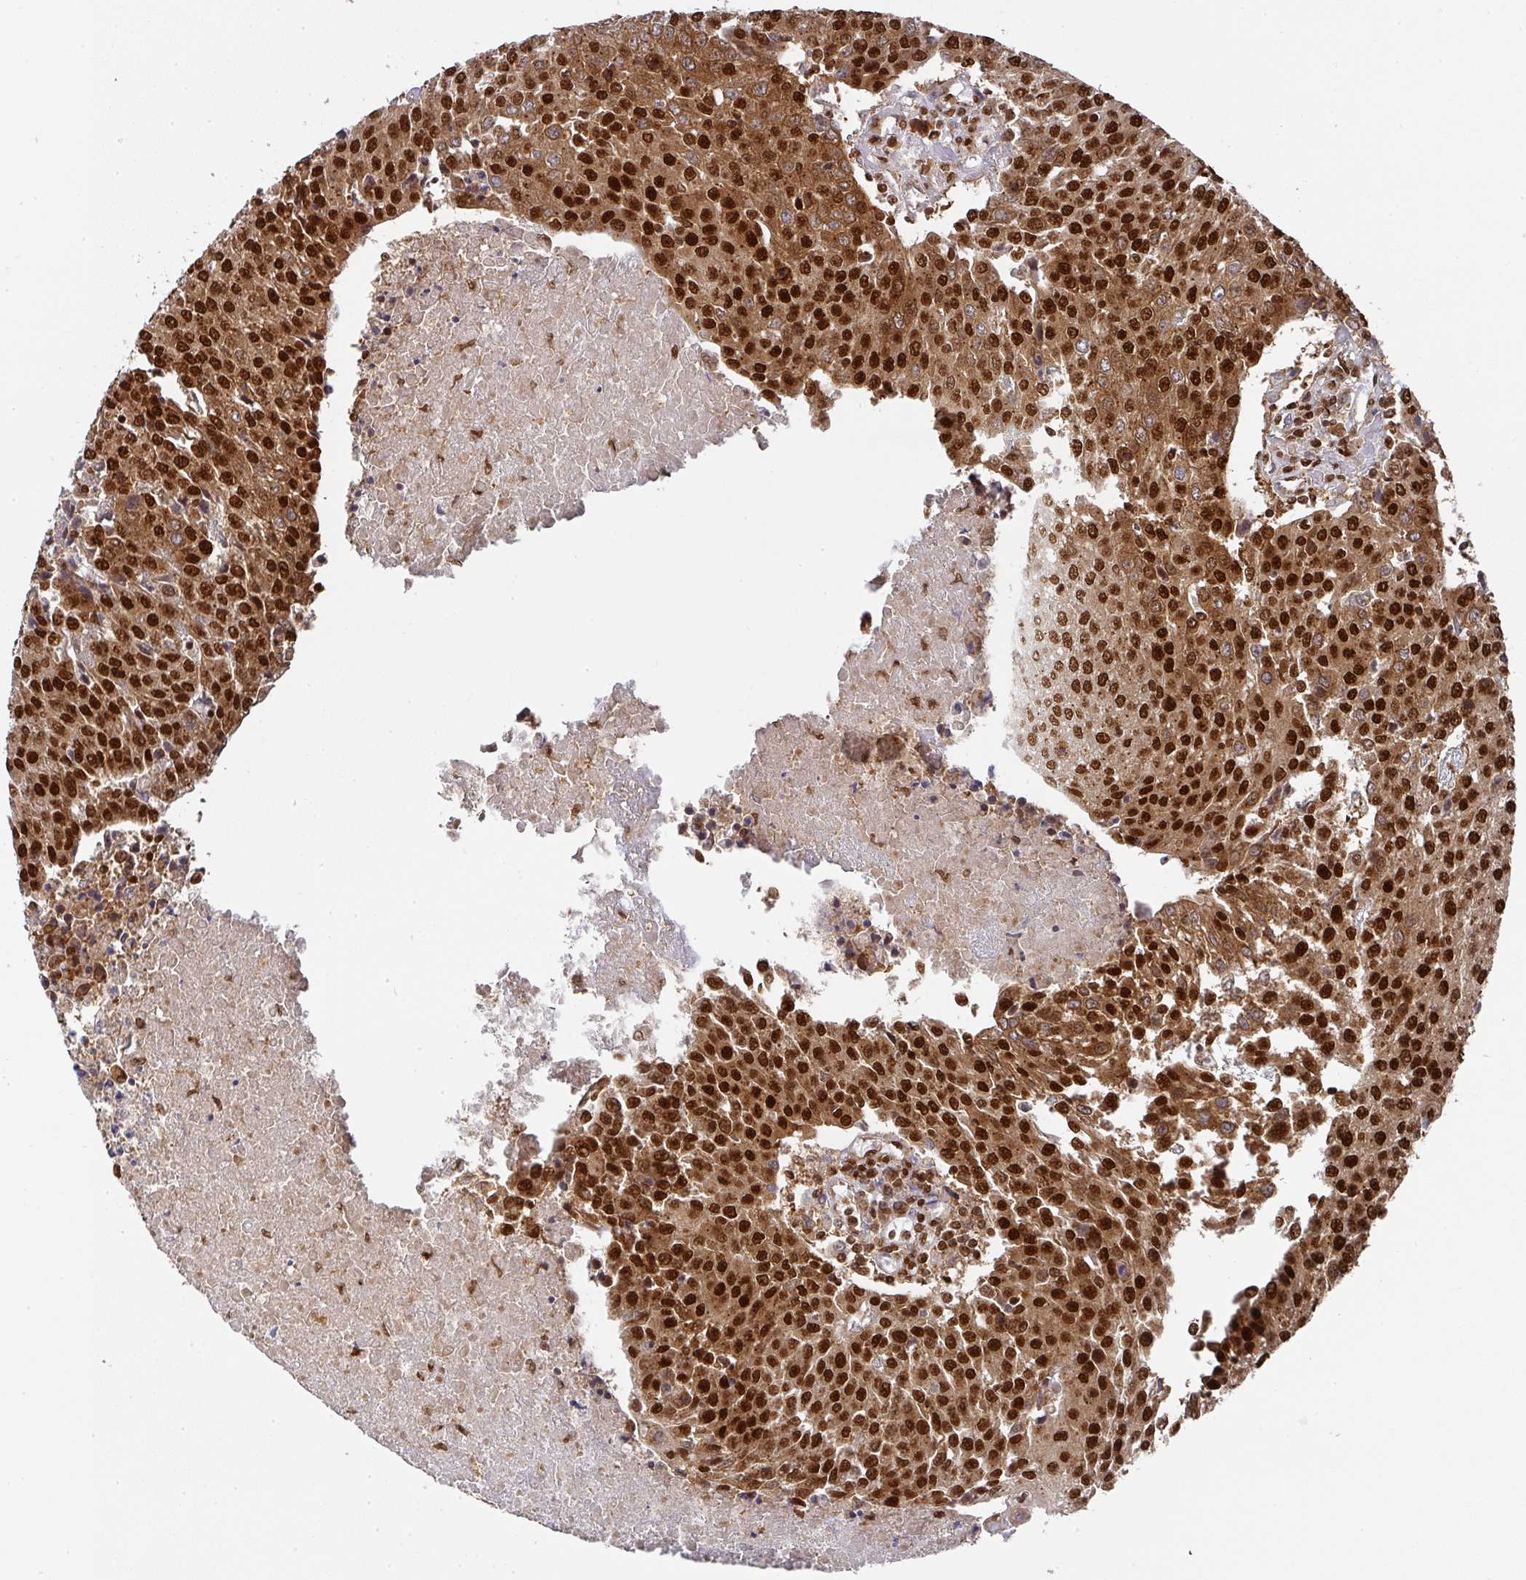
{"staining": {"intensity": "strong", "quantity": ">75%", "location": "cytoplasmic/membranous,nuclear"}, "tissue": "urothelial cancer", "cell_type": "Tumor cells", "image_type": "cancer", "snomed": [{"axis": "morphology", "description": "Urothelial carcinoma, High grade"}, {"axis": "topography", "description": "Urinary bladder"}], "caption": "High-grade urothelial carcinoma stained with a brown dye exhibits strong cytoplasmic/membranous and nuclear positive staining in about >75% of tumor cells.", "gene": "DIDO1", "patient": {"sex": "female", "age": 85}}